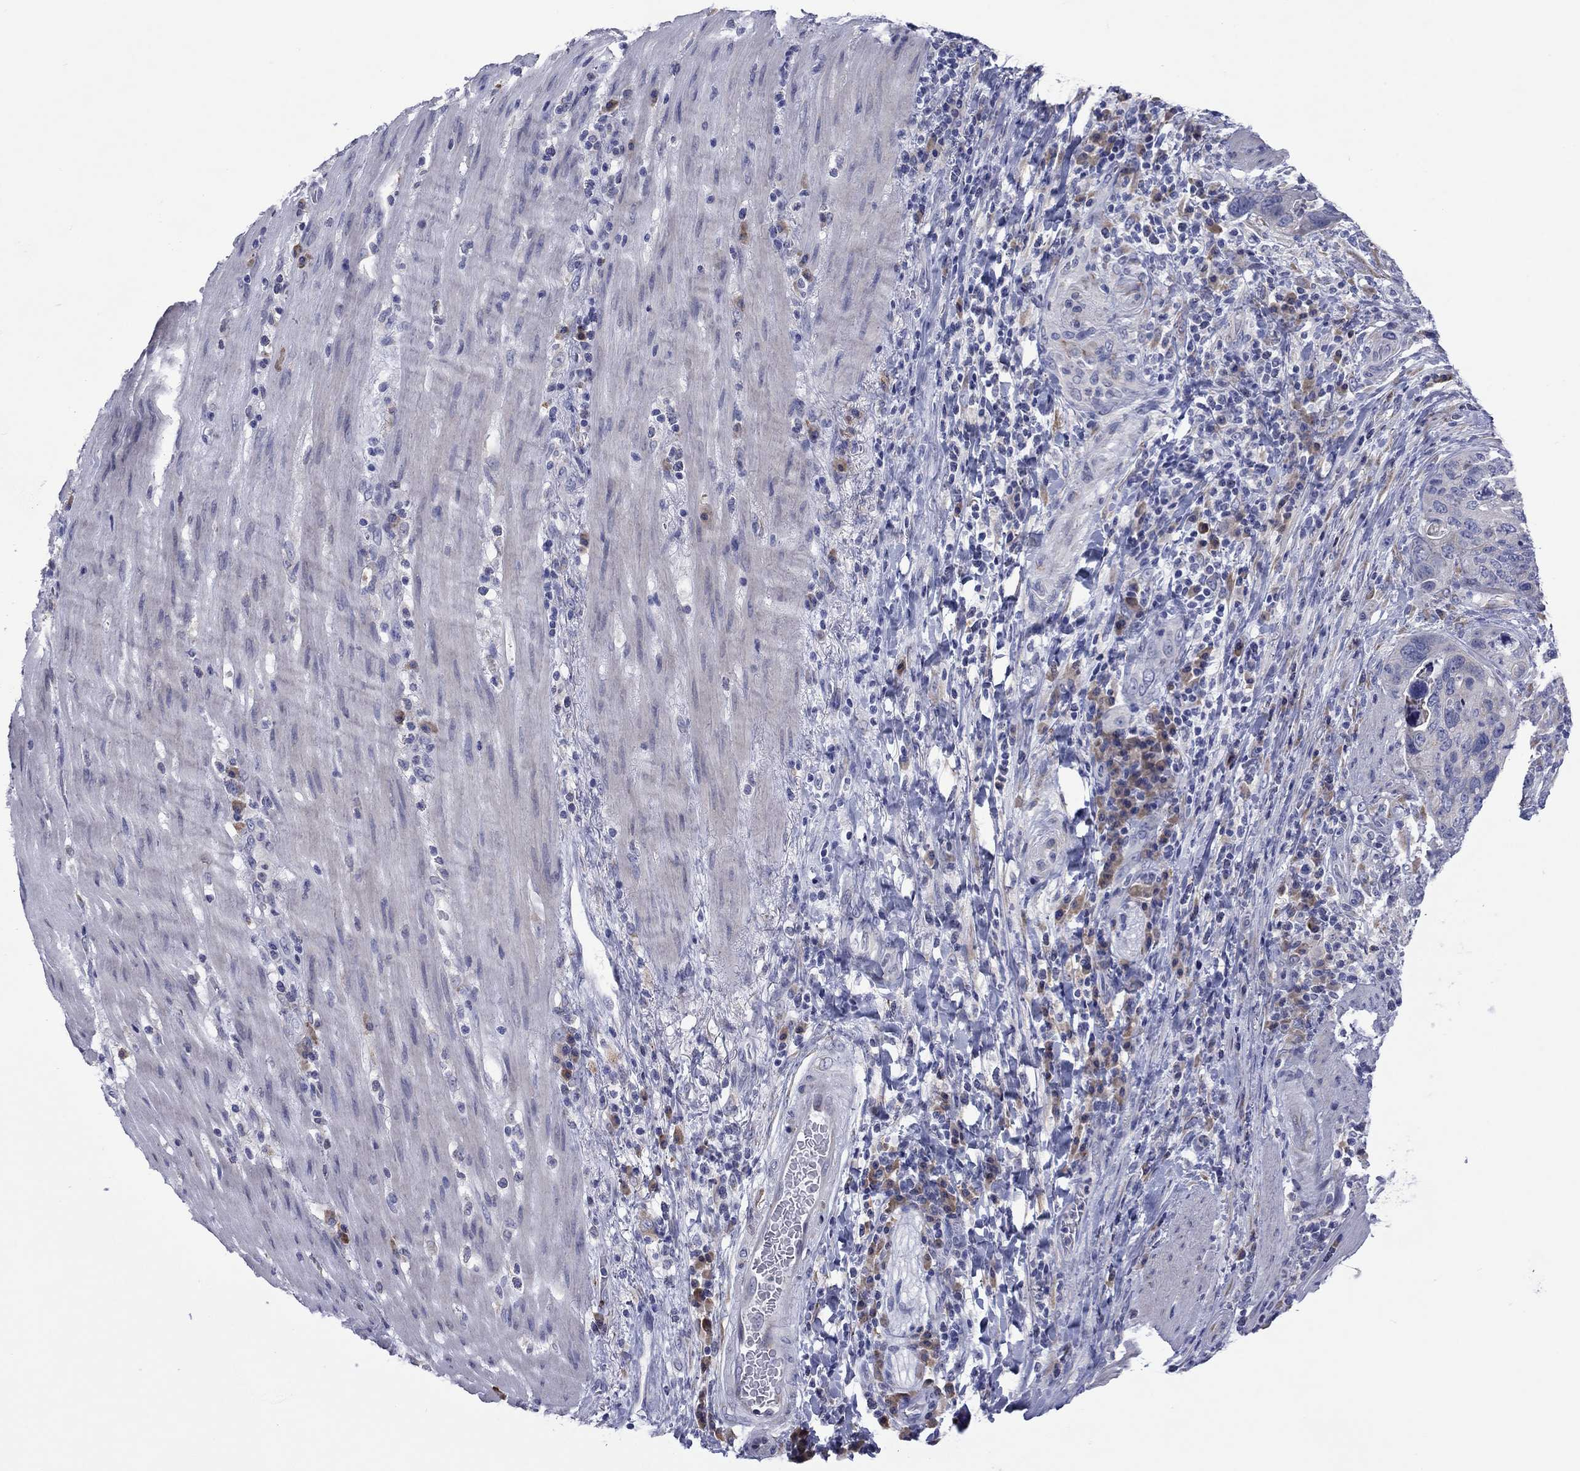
{"staining": {"intensity": "weak", "quantity": "<25%", "location": "cytoplasmic/membranous"}, "tissue": "stomach cancer", "cell_type": "Tumor cells", "image_type": "cancer", "snomed": [{"axis": "morphology", "description": "Adenocarcinoma, NOS"}, {"axis": "topography", "description": "Stomach"}], "caption": "DAB (3,3'-diaminobenzidine) immunohistochemical staining of human stomach adenocarcinoma demonstrates no significant positivity in tumor cells.", "gene": "TMPRSS11A", "patient": {"sex": "male", "age": 54}}